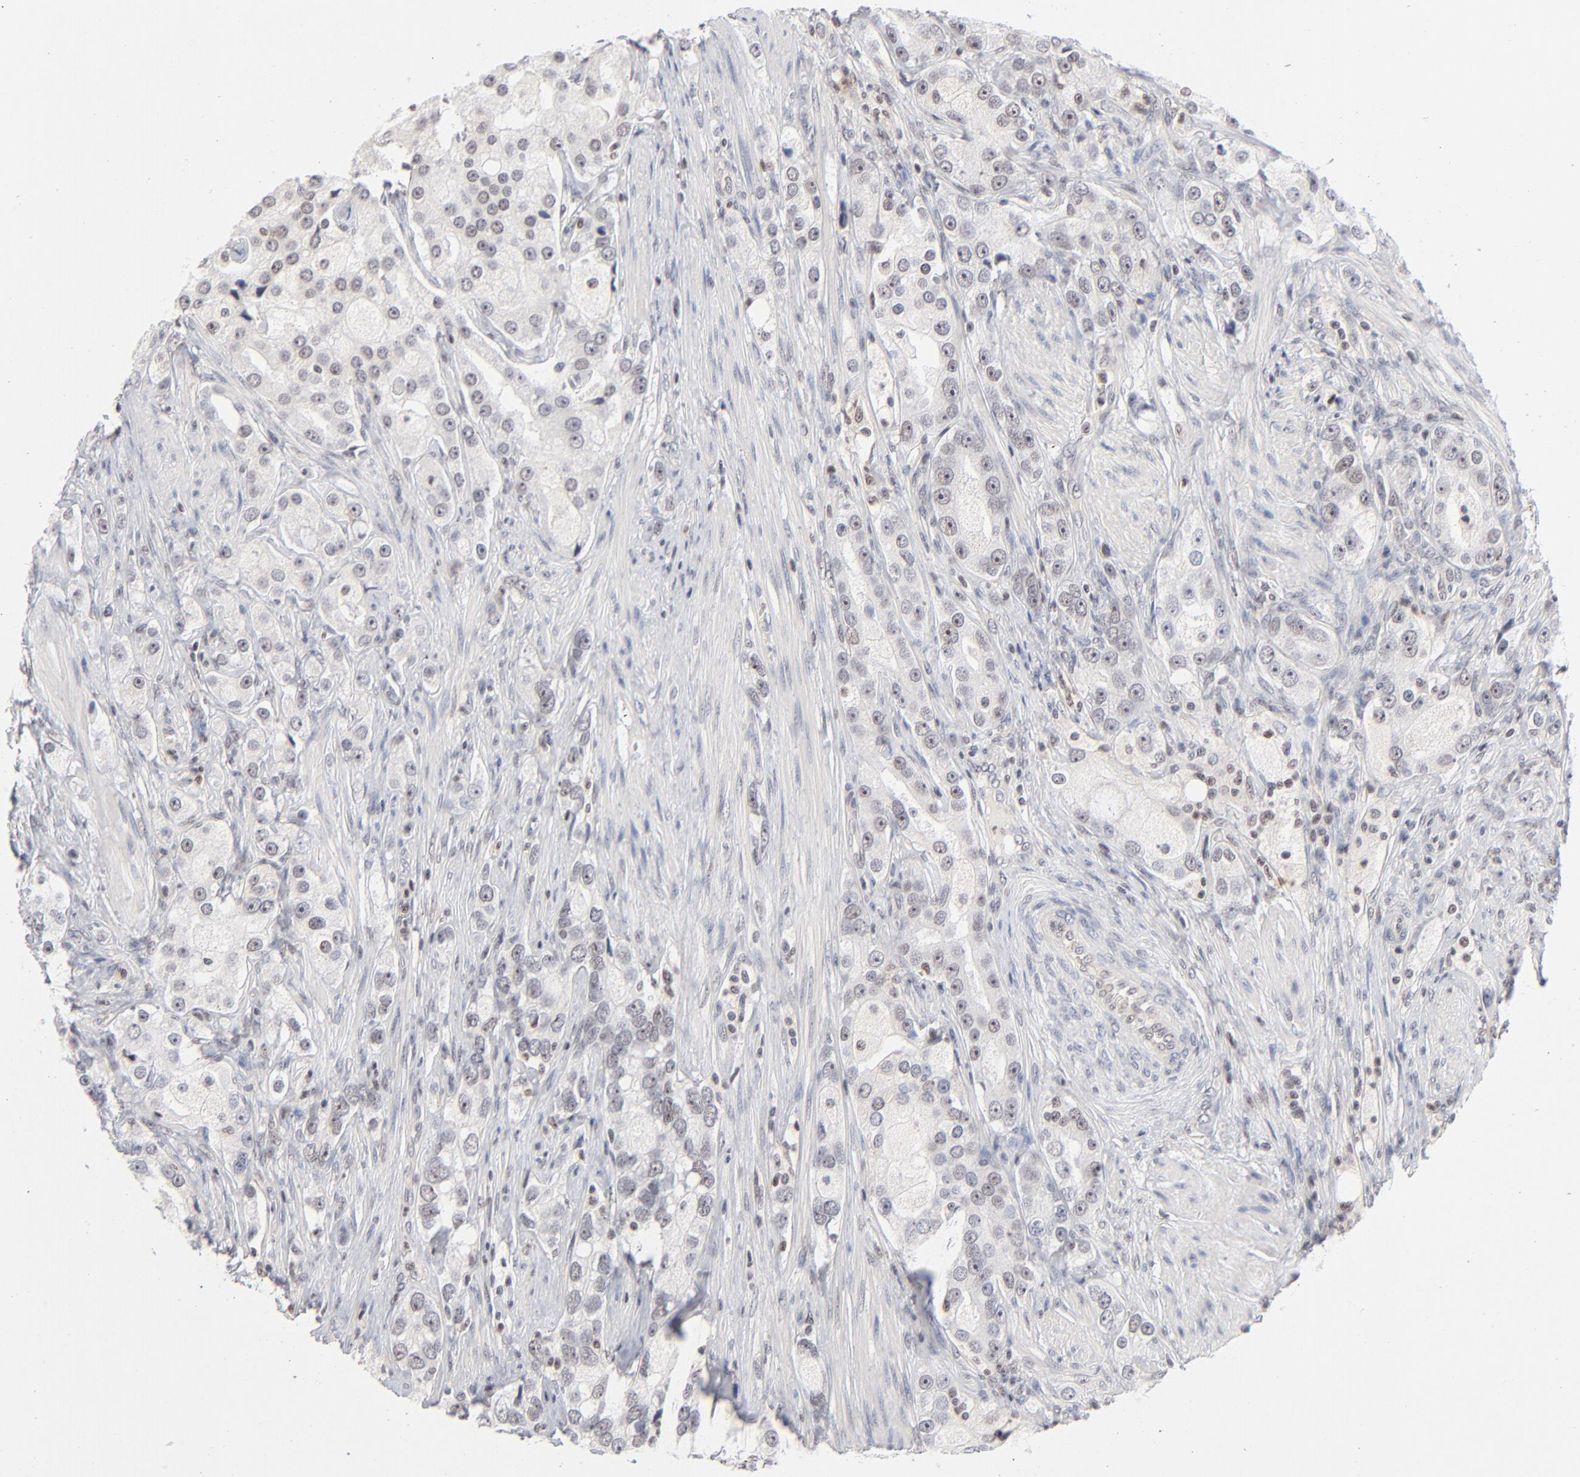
{"staining": {"intensity": "negative", "quantity": "none", "location": "none"}, "tissue": "prostate cancer", "cell_type": "Tumor cells", "image_type": "cancer", "snomed": [{"axis": "morphology", "description": "Adenocarcinoma, High grade"}, {"axis": "topography", "description": "Prostate"}], "caption": "Immunohistochemistry image of neoplastic tissue: prostate high-grade adenocarcinoma stained with DAB demonstrates no significant protein positivity in tumor cells. (DAB immunohistochemistry (IHC) visualized using brightfield microscopy, high magnification).", "gene": "MAX", "patient": {"sex": "male", "age": 63}}